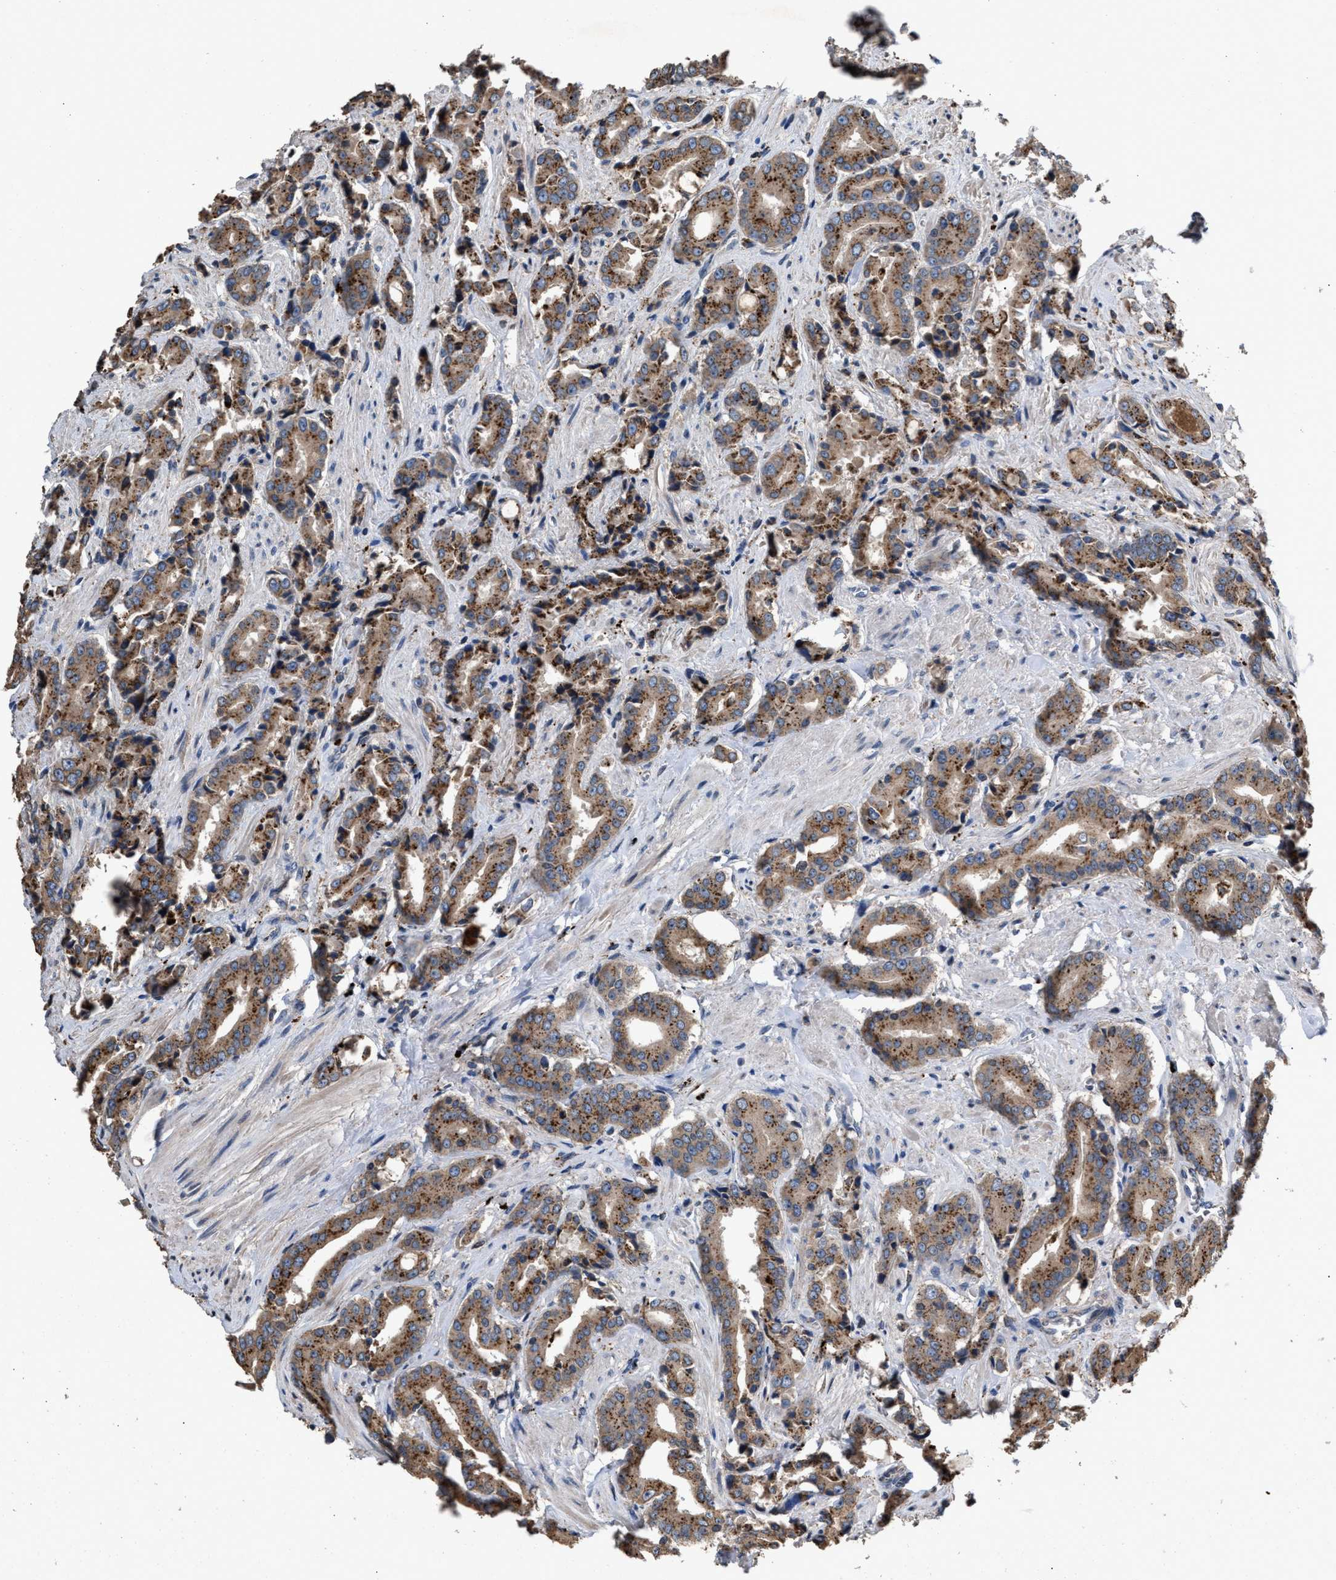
{"staining": {"intensity": "moderate", "quantity": ">75%", "location": "cytoplasmic/membranous"}, "tissue": "prostate cancer", "cell_type": "Tumor cells", "image_type": "cancer", "snomed": [{"axis": "morphology", "description": "Adenocarcinoma, High grade"}, {"axis": "topography", "description": "Prostate"}], "caption": "High-magnification brightfield microscopy of prostate adenocarcinoma (high-grade) stained with DAB (3,3'-diaminobenzidine) (brown) and counterstained with hematoxylin (blue). tumor cells exhibit moderate cytoplasmic/membranous staining is identified in about>75% of cells.", "gene": "ELMO3", "patient": {"sex": "male", "age": 71}}